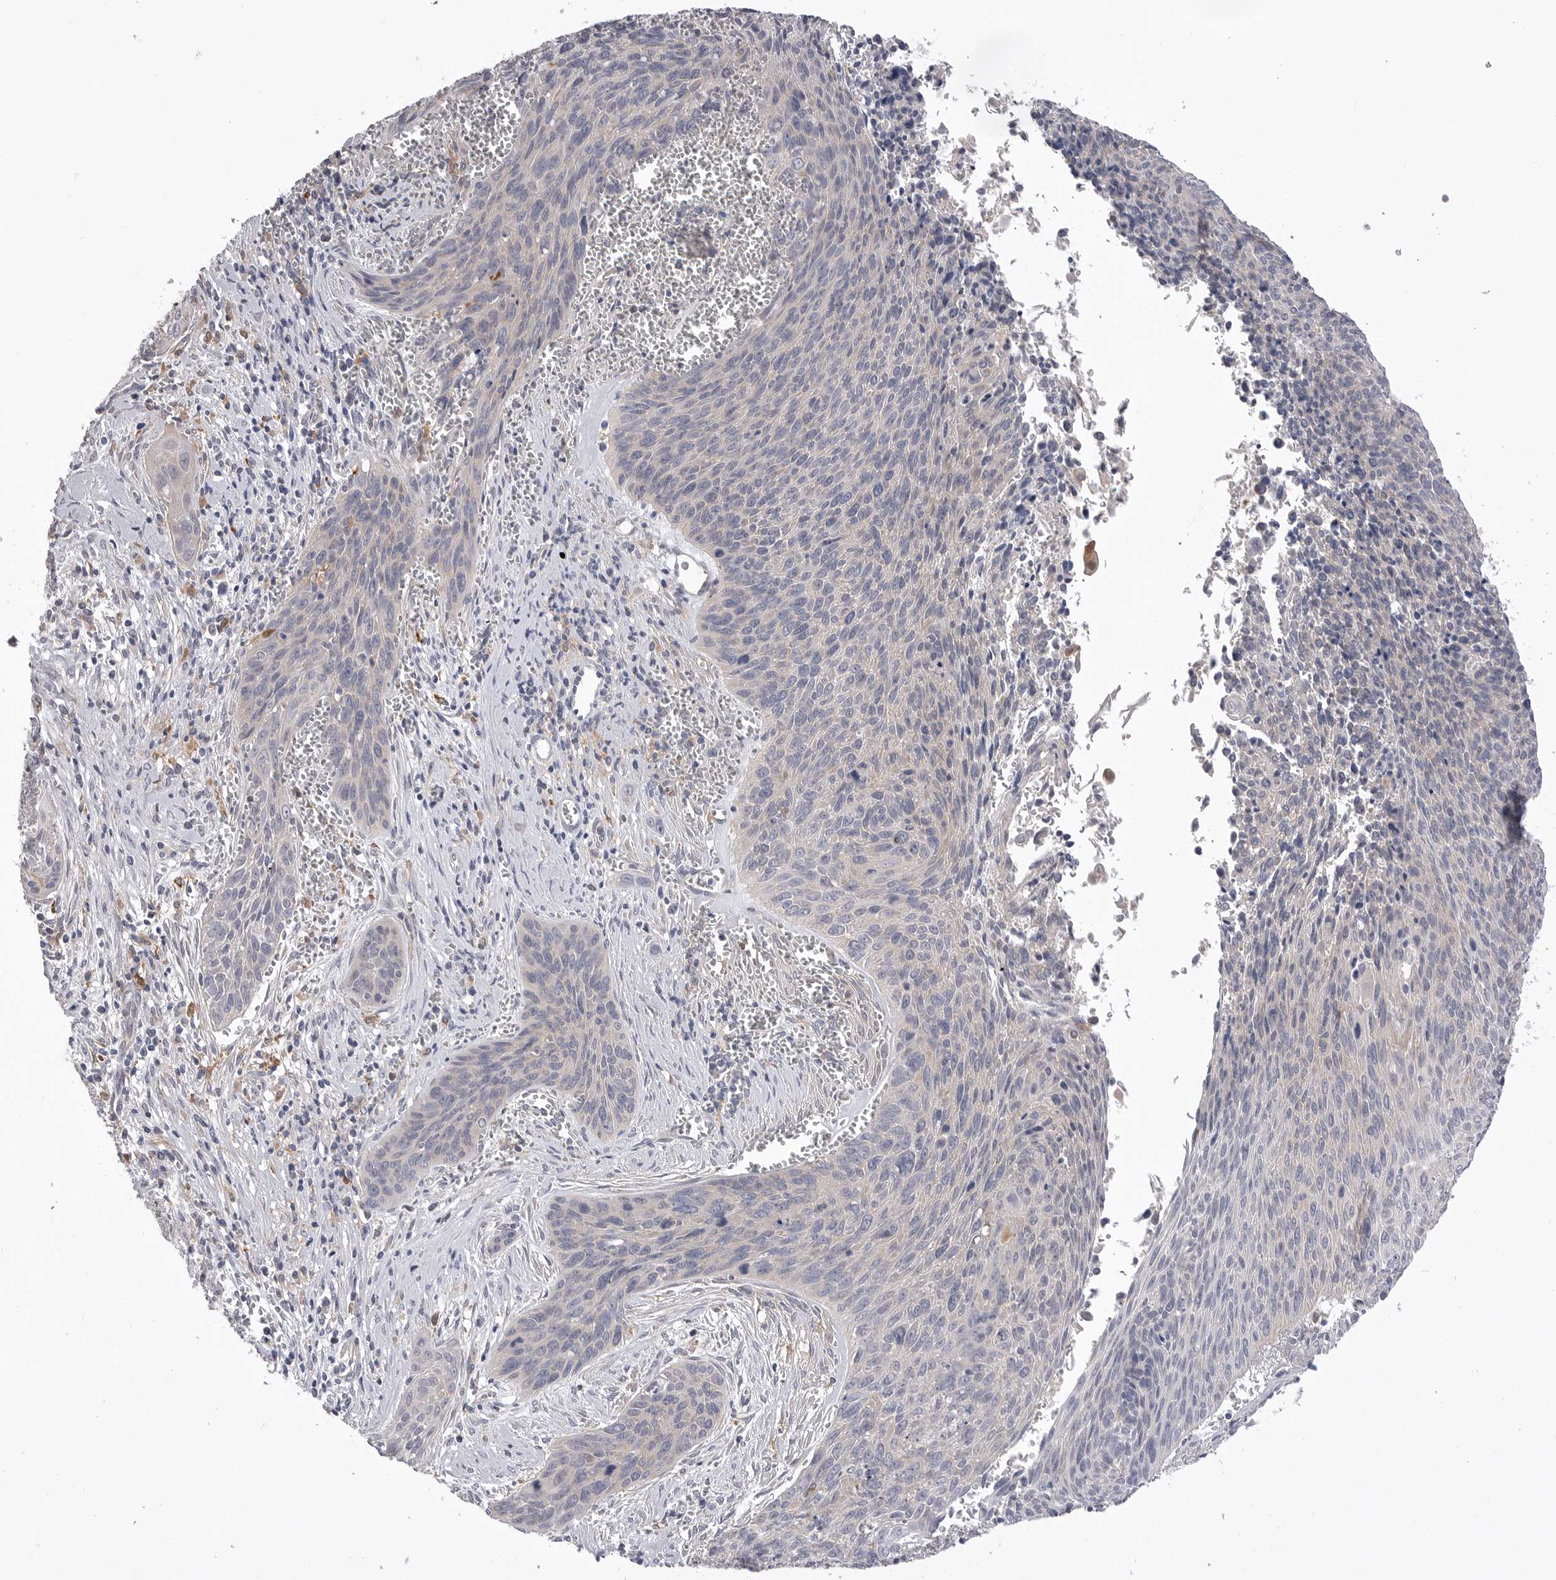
{"staining": {"intensity": "negative", "quantity": "none", "location": "none"}, "tissue": "cervical cancer", "cell_type": "Tumor cells", "image_type": "cancer", "snomed": [{"axis": "morphology", "description": "Squamous cell carcinoma, NOS"}, {"axis": "topography", "description": "Cervix"}], "caption": "An immunohistochemistry photomicrograph of squamous cell carcinoma (cervical) is shown. There is no staining in tumor cells of squamous cell carcinoma (cervical). (DAB immunohistochemistry (IHC) with hematoxylin counter stain).", "gene": "VAC14", "patient": {"sex": "female", "age": 55}}